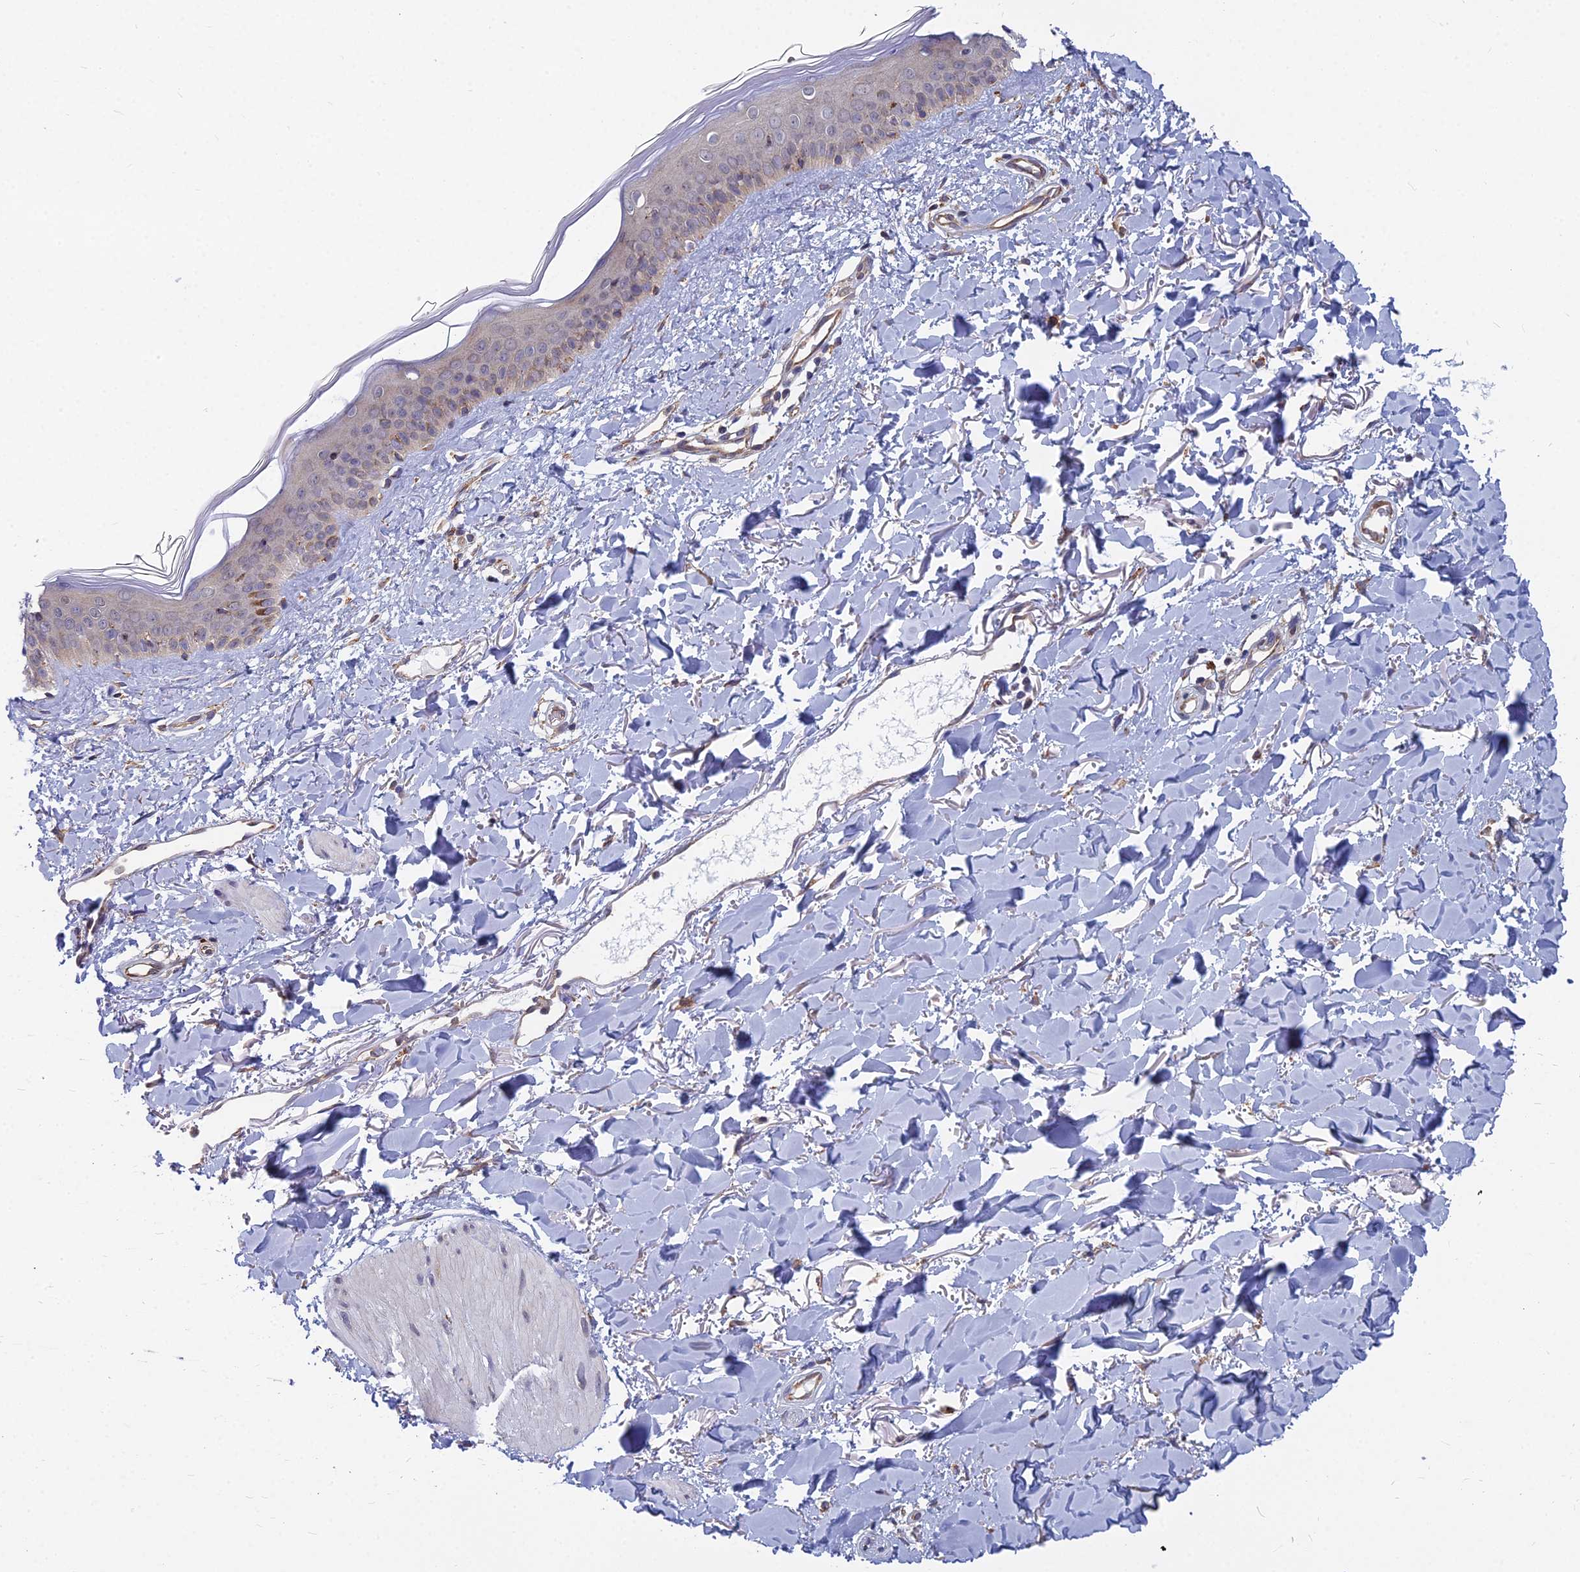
{"staining": {"intensity": "negative", "quantity": "none", "location": "none"}, "tissue": "skin", "cell_type": "Fibroblasts", "image_type": "normal", "snomed": [{"axis": "morphology", "description": "Normal tissue, NOS"}, {"axis": "topography", "description": "Skin"}], "caption": "Immunohistochemistry (IHC) of normal human skin reveals no positivity in fibroblasts.", "gene": "KIAA1143", "patient": {"sex": "female", "age": 58}}